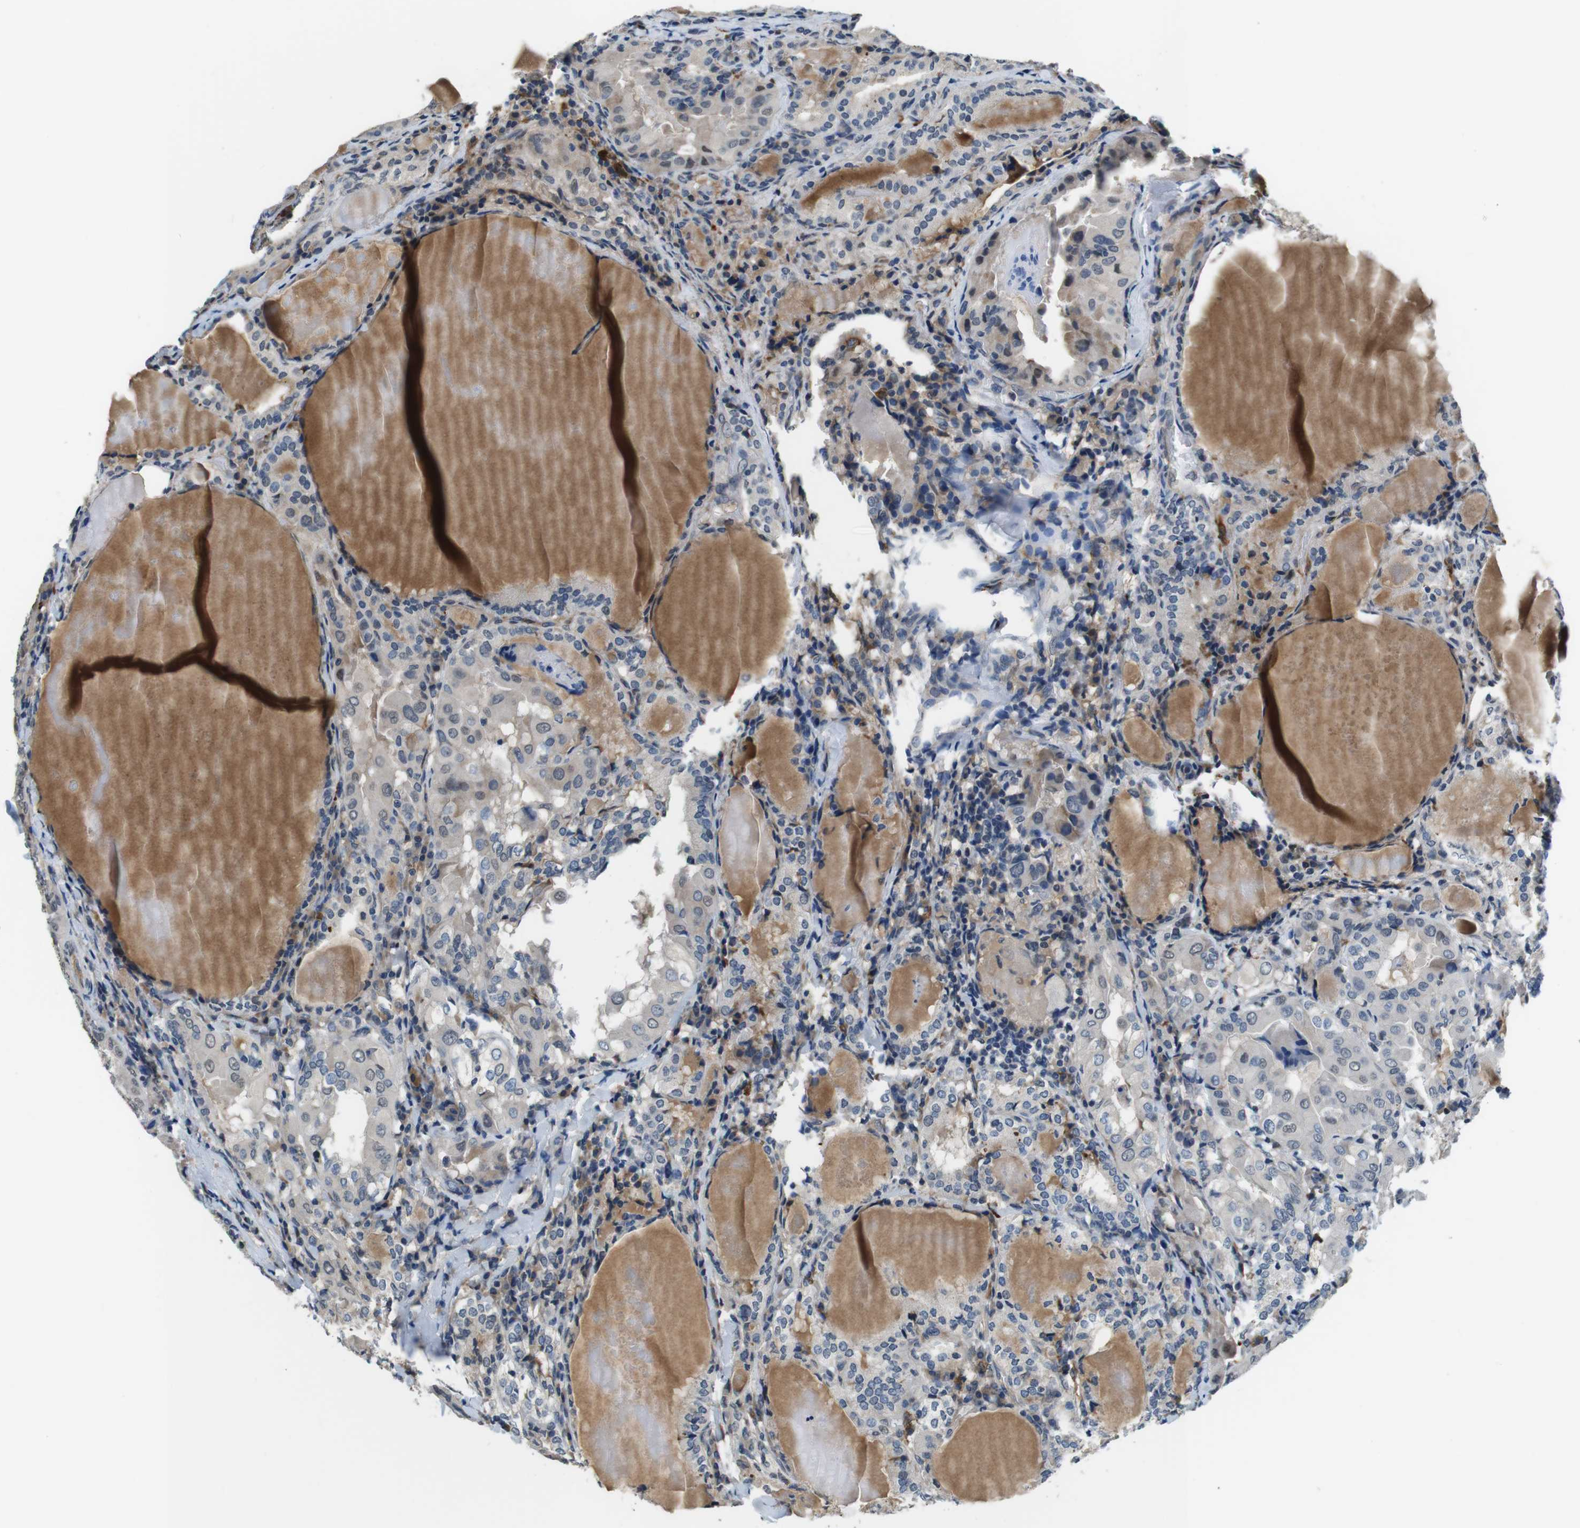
{"staining": {"intensity": "weak", "quantity": "<25%", "location": "nuclear"}, "tissue": "thyroid cancer", "cell_type": "Tumor cells", "image_type": "cancer", "snomed": [{"axis": "morphology", "description": "Papillary adenocarcinoma, NOS"}, {"axis": "topography", "description": "Thyroid gland"}], "caption": "This micrograph is of papillary adenocarcinoma (thyroid) stained with immunohistochemistry to label a protein in brown with the nuclei are counter-stained blue. There is no expression in tumor cells. (Brightfield microscopy of DAB IHC at high magnification).", "gene": "CD163L1", "patient": {"sex": "female", "age": 42}}